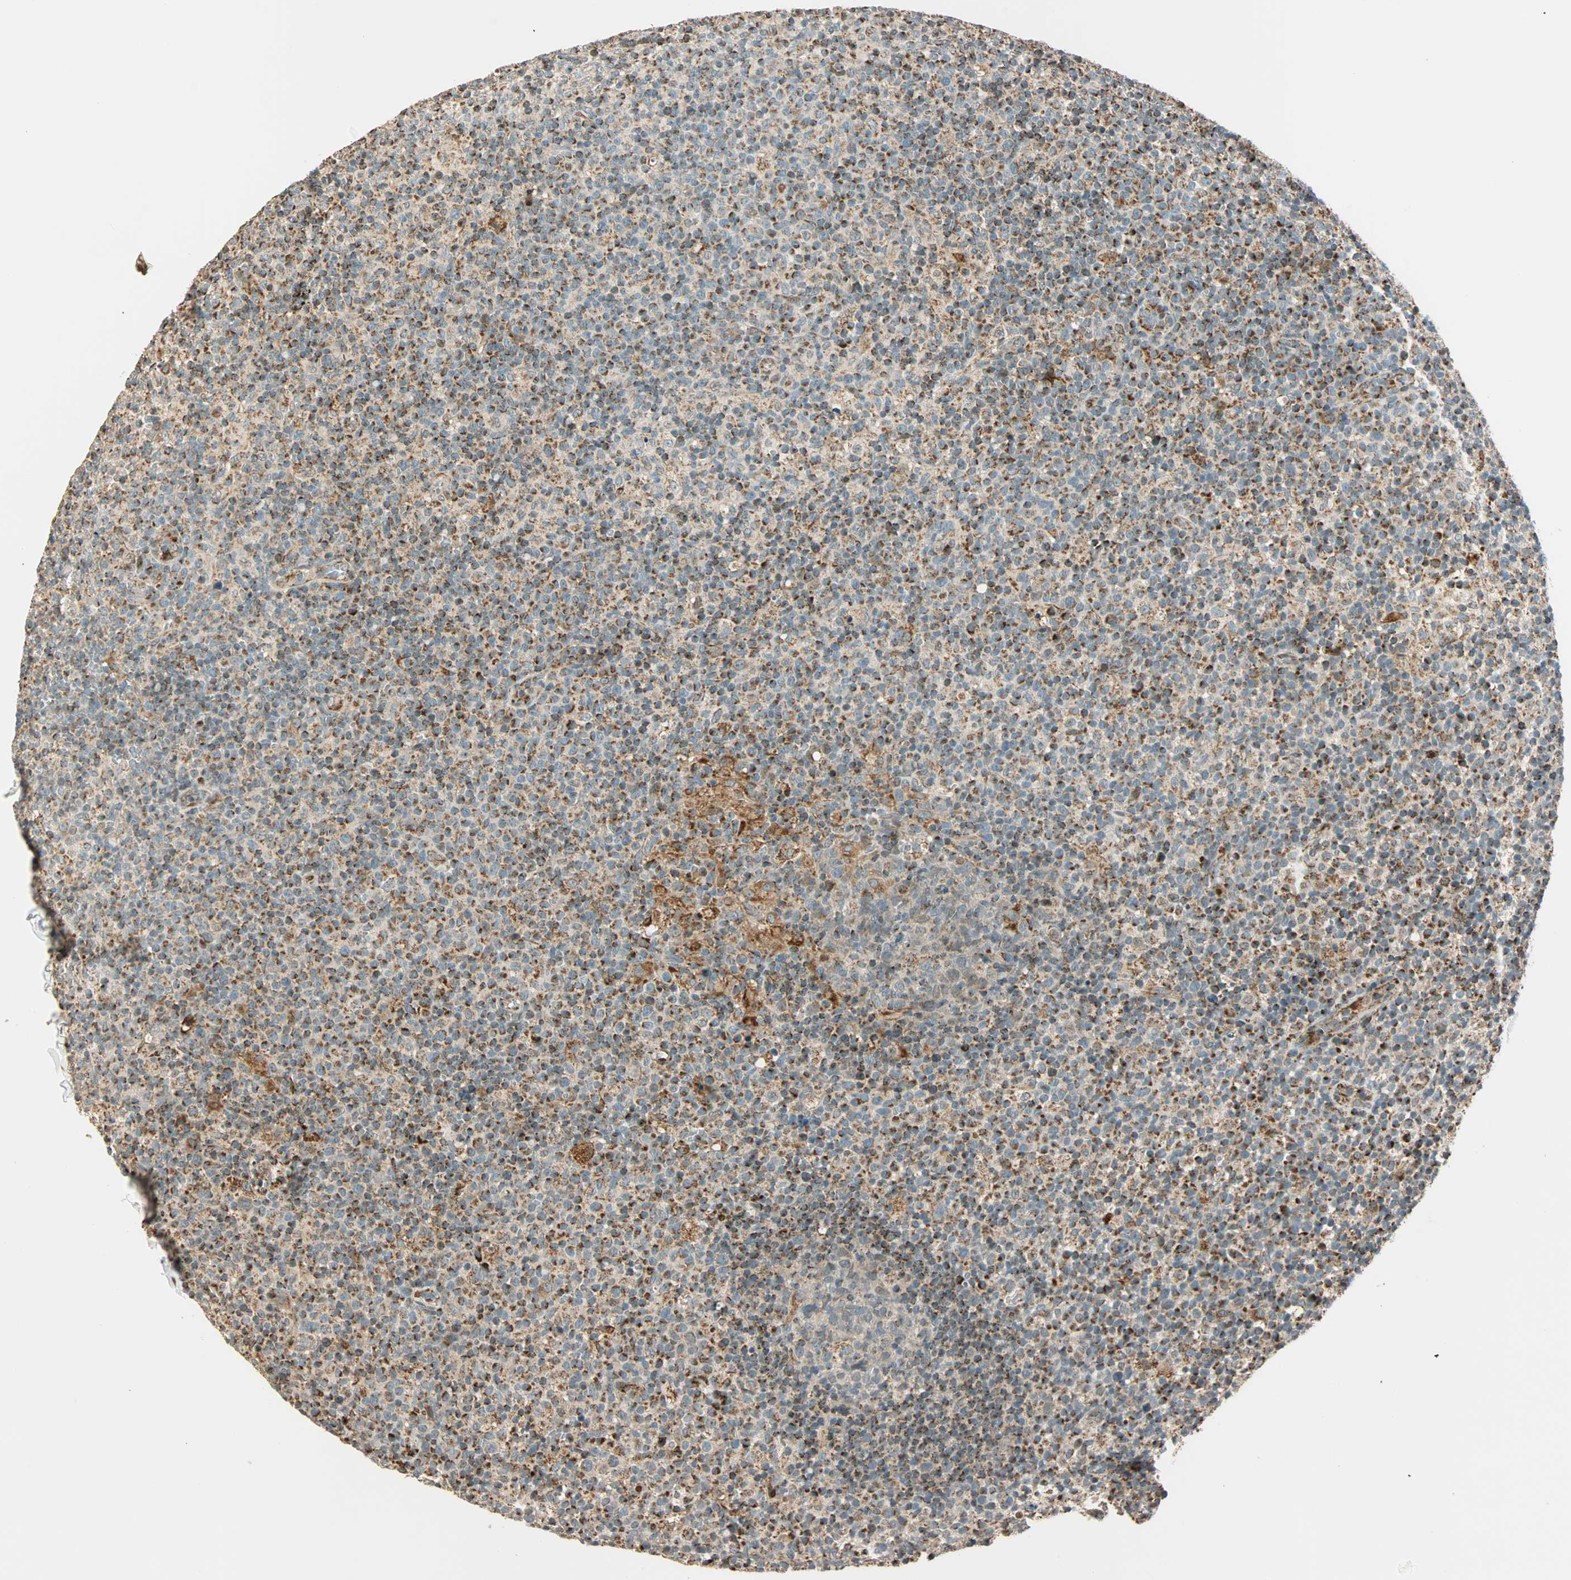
{"staining": {"intensity": "moderate", "quantity": "25%-75%", "location": "cytoplasmic/membranous"}, "tissue": "lymph node", "cell_type": "Germinal center cells", "image_type": "normal", "snomed": [{"axis": "morphology", "description": "Normal tissue, NOS"}, {"axis": "morphology", "description": "Inflammation, NOS"}, {"axis": "topography", "description": "Lymph node"}], "caption": "This histopathology image shows IHC staining of unremarkable human lymph node, with medium moderate cytoplasmic/membranous staining in approximately 25%-75% of germinal center cells.", "gene": "SPRY4", "patient": {"sex": "male", "age": 55}}